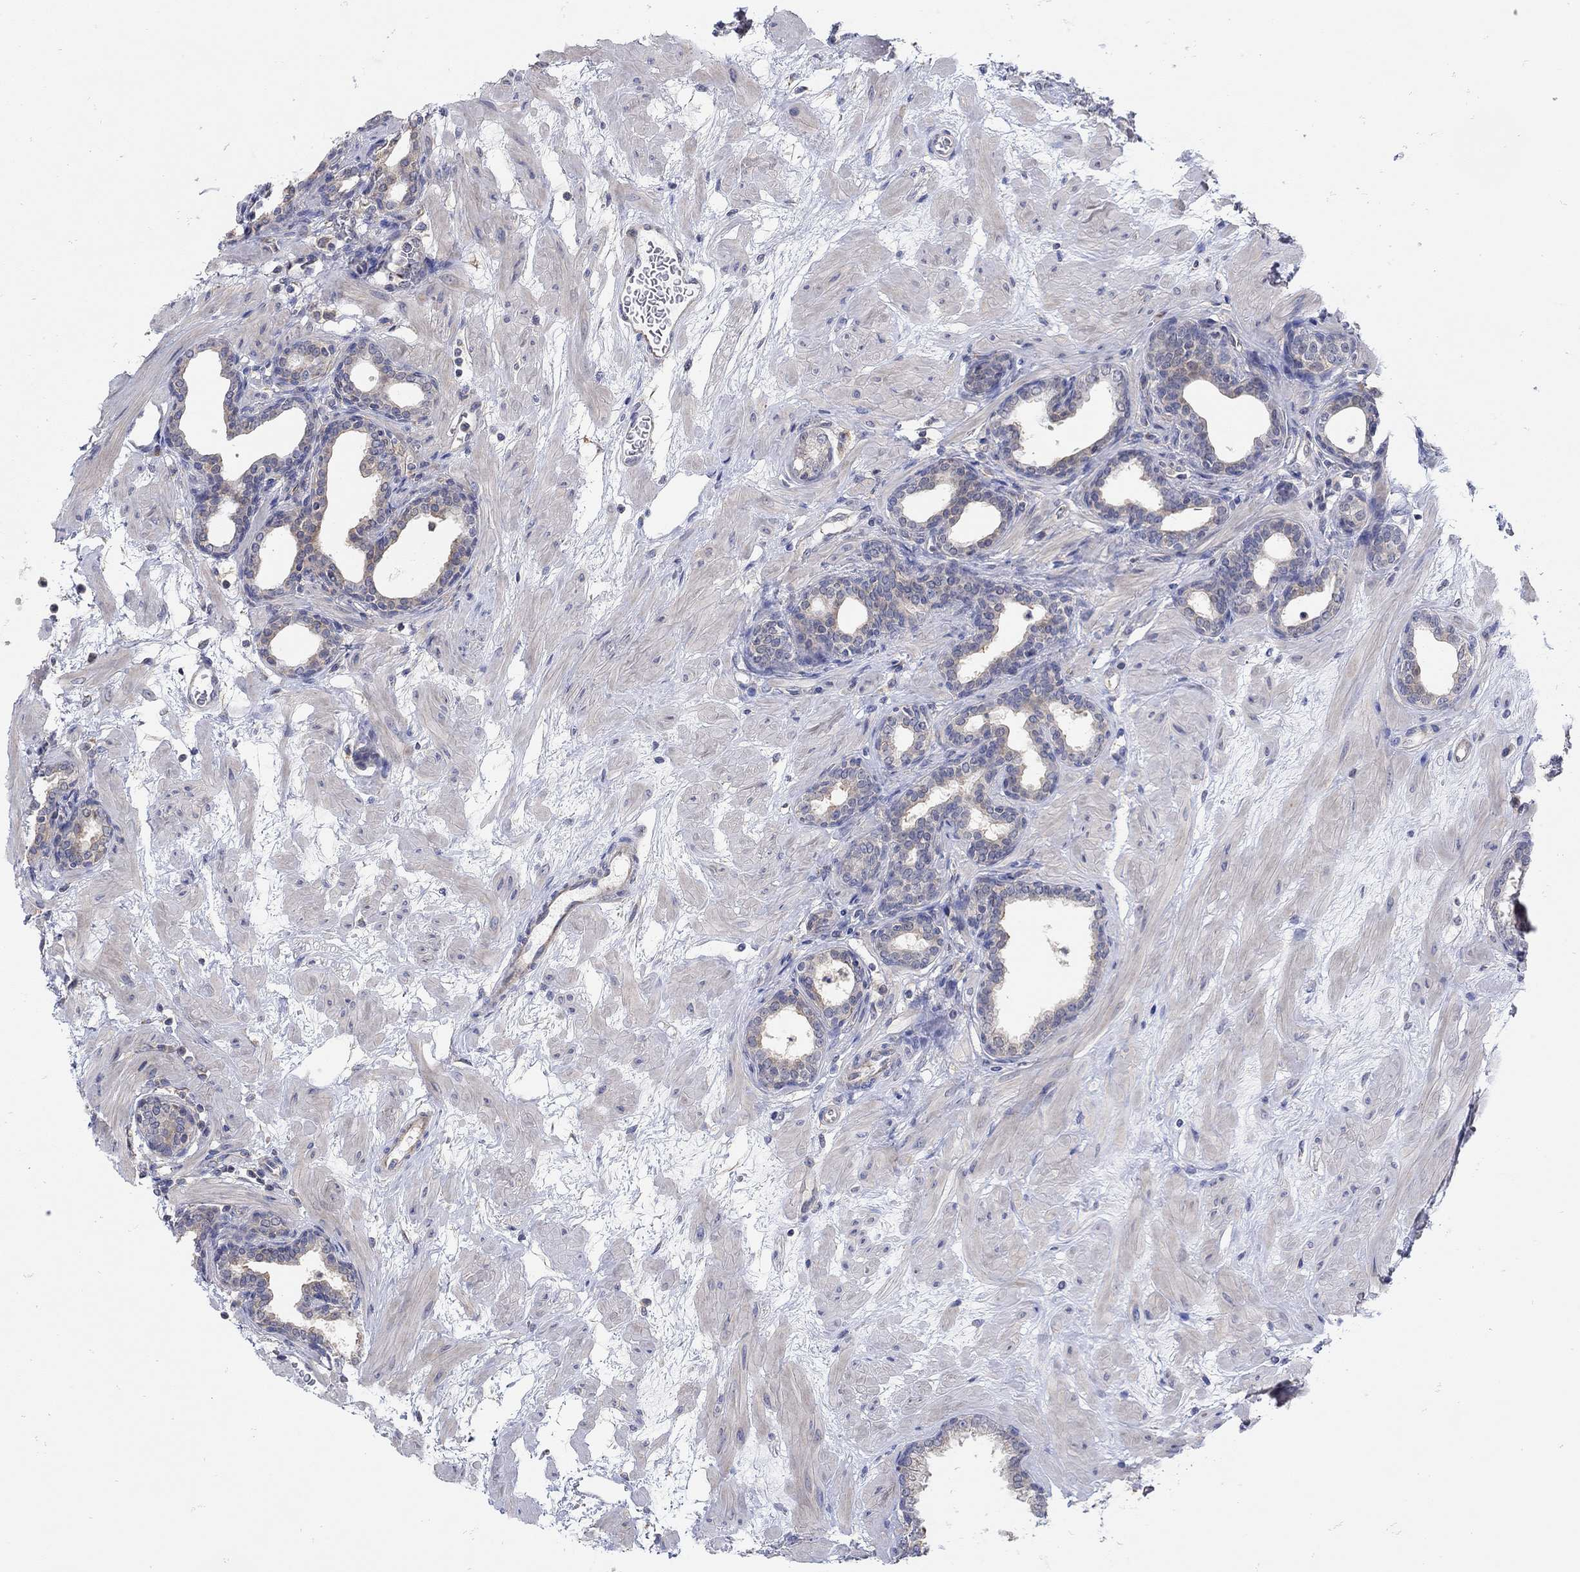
{"staining": {"intensity": "weak", "quantity": "25%-75%", "location": "cytoplasmic/membranous"}, "tissue": "prostate", "cell_type": "Glandular cells", "image_type": "normal", "snomed": [{"axis": "morphology", "description": "Normal tissue, NOS"}, {"axis": "topography", "description": "Prostate"}], "caption": "Prostate stained with a brown dye displays weak cytoplasmic/membranous positive positivity in approximately 25%-75% of glandular cells.", "gene": "TEKT3", "patient": {"sex": "male", "age": 37}}